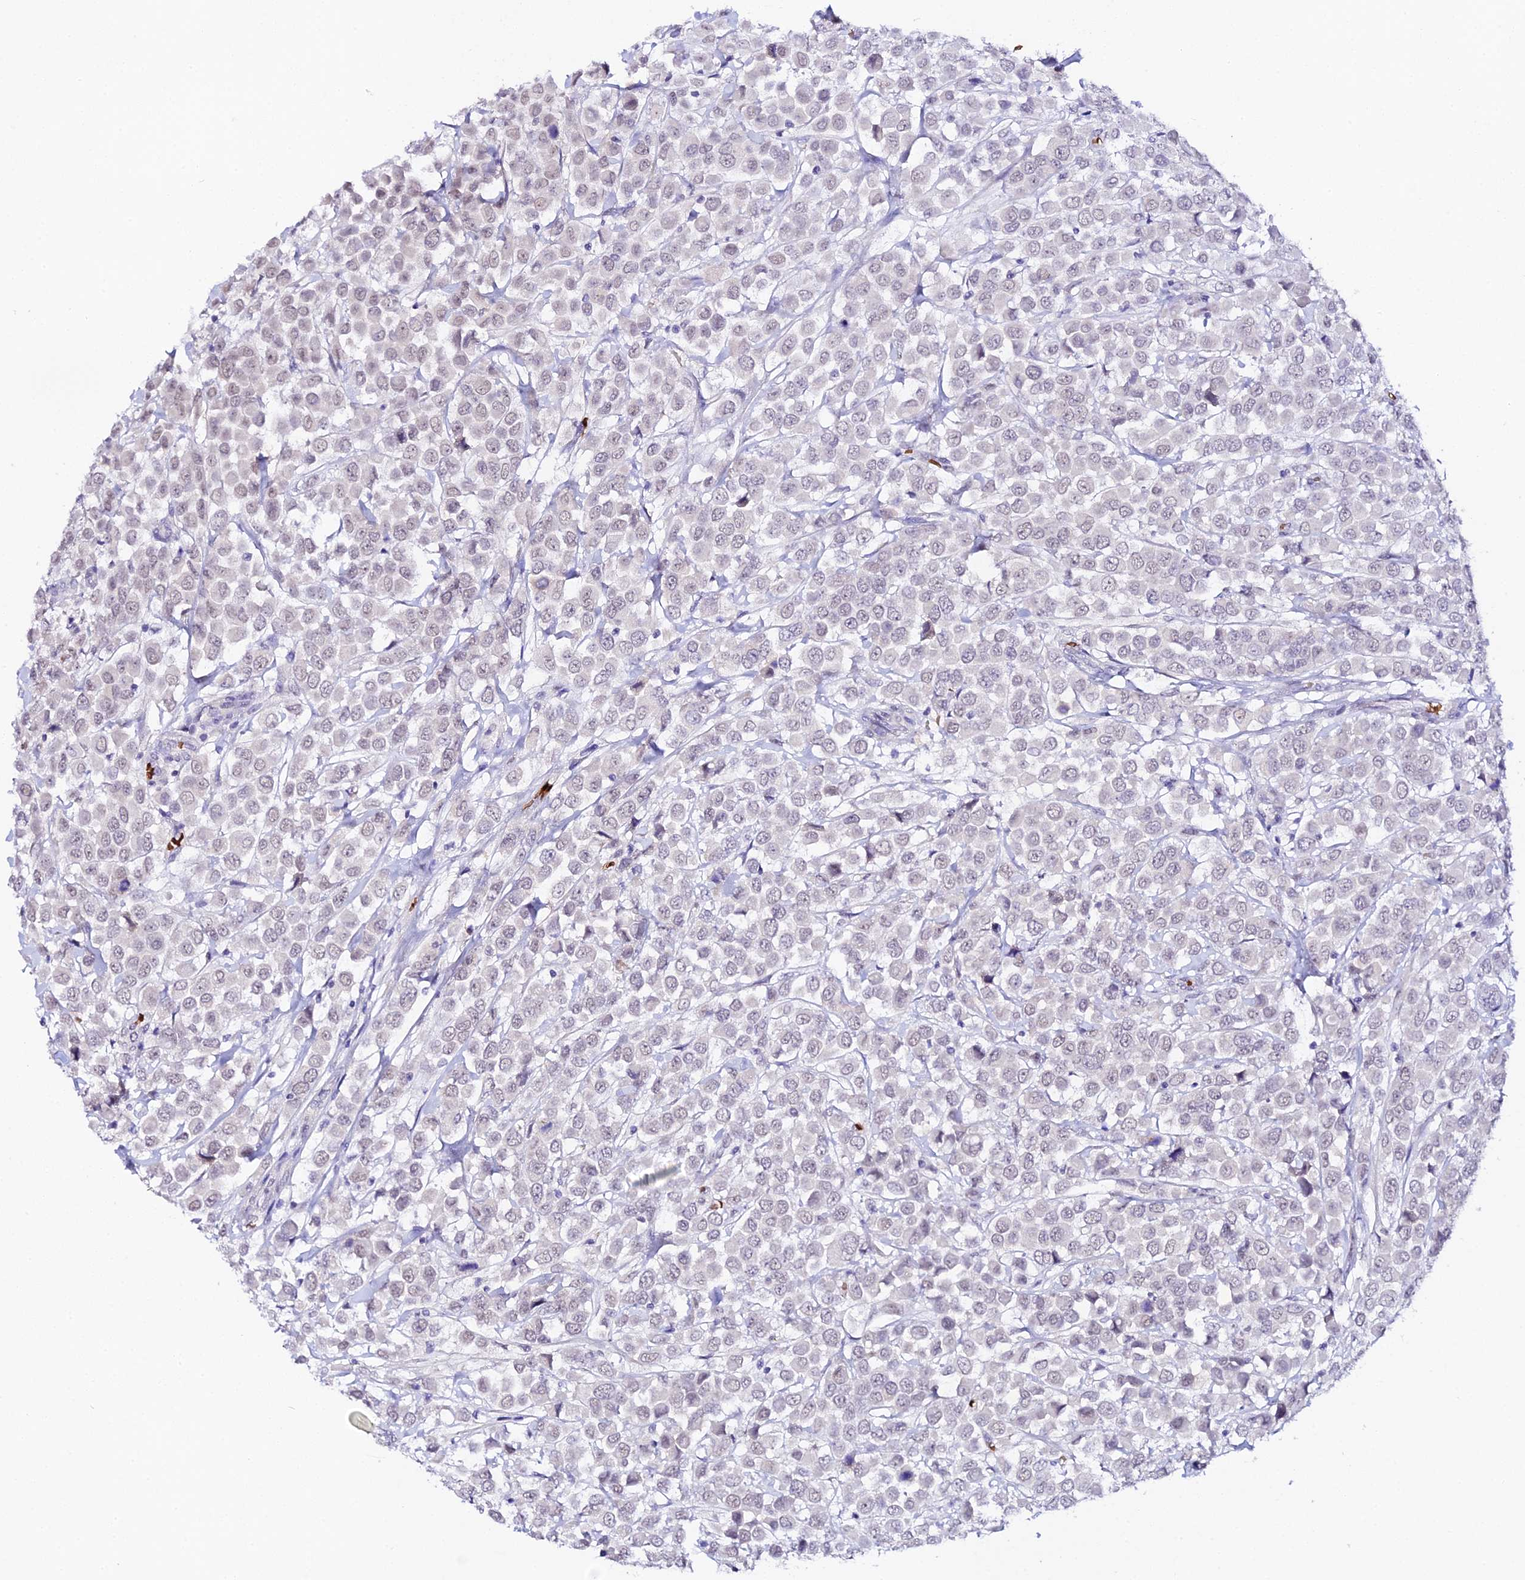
{"staining": {"intensity": "negative", "quantity": "none", "location": "none"}, "tissue": "breast cancer", "cell_type": "Tumor cells", "image_type": "cancer", "snomed": [{"axis": "morphology", "description": "Duct carcinoma"}, {"axis": "topography", "description": "Breast"}], "caption": "Tumor cells are negative for protein expression in human breast cancer. (DAB immunohistochemistry (IHC), high magnification).", "gene": "CFAP45", "patient": {"sex": "female", "age": 61}}